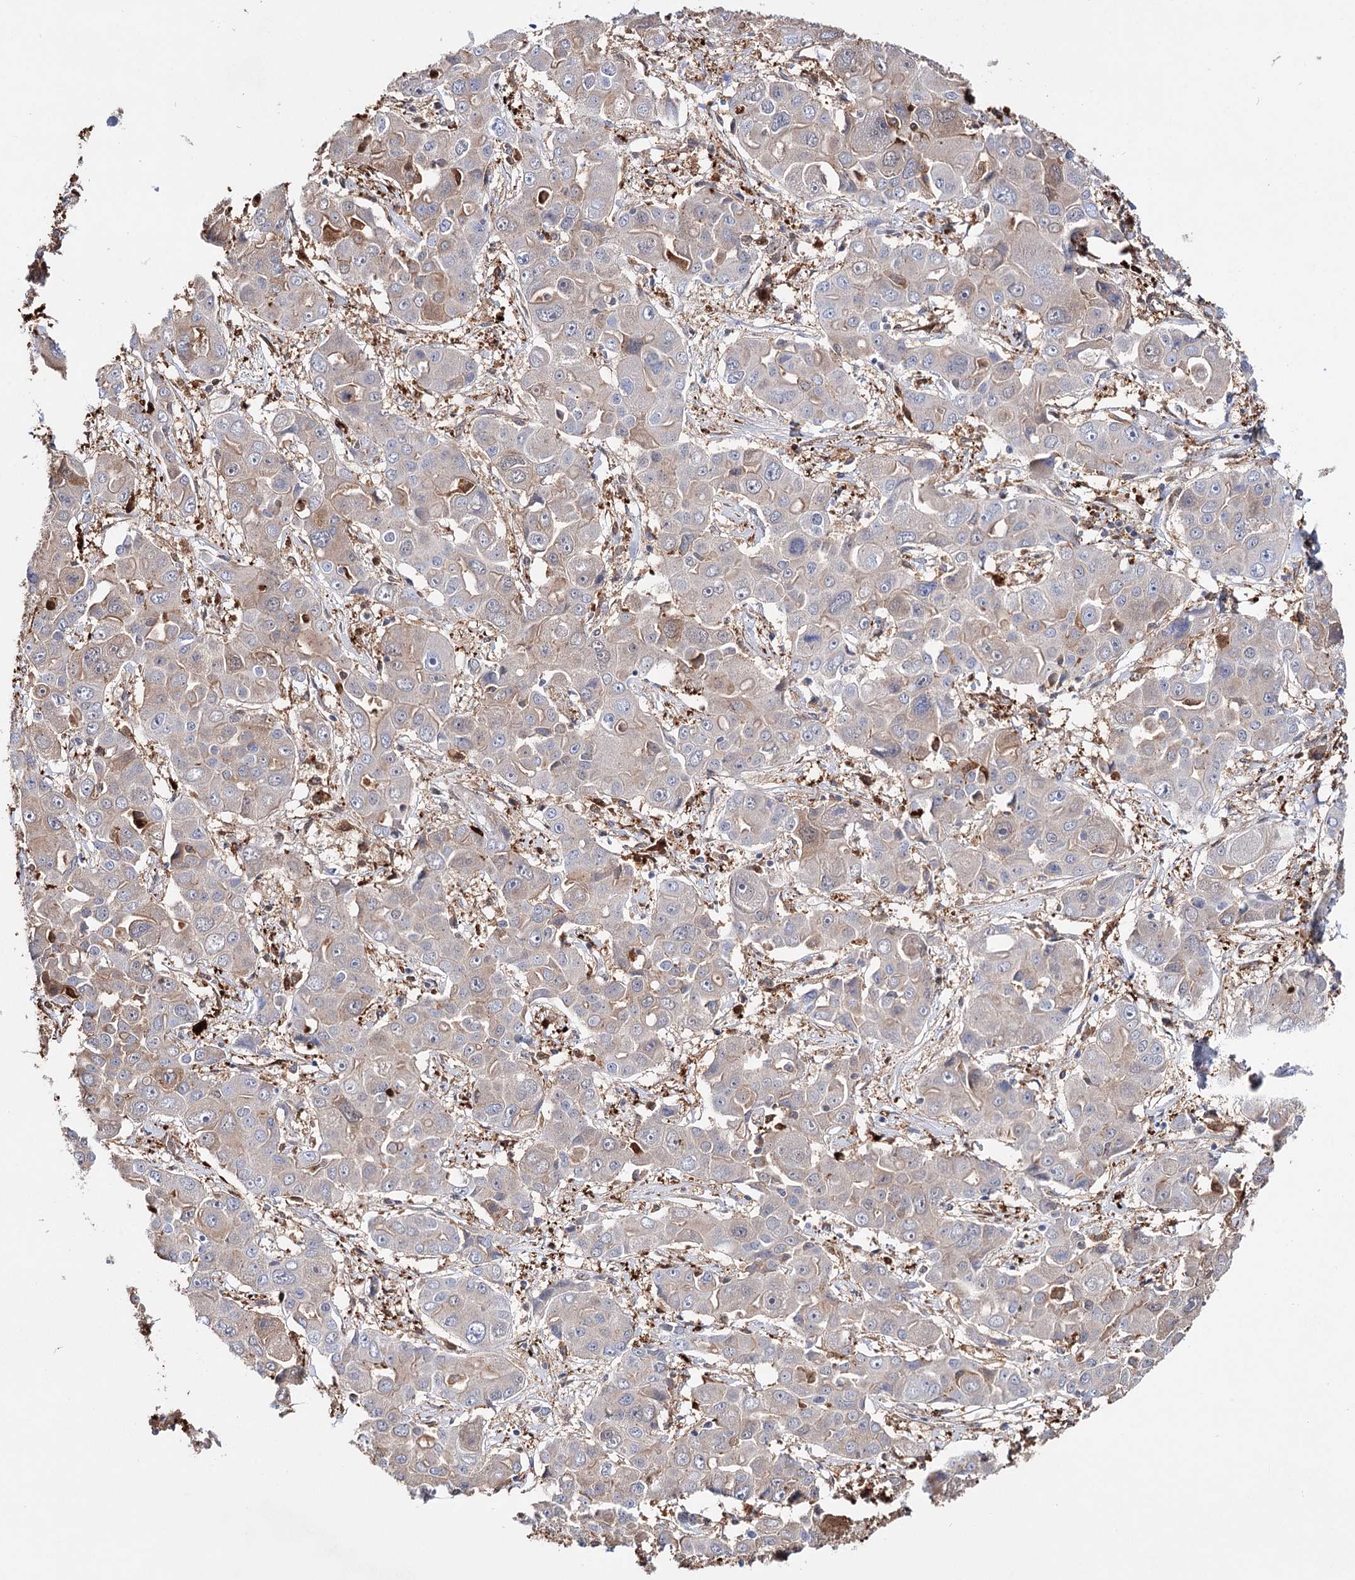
{"staining": {"intensity": "moderate", "quantity": "<25%", "location": "cytoplasmic/membranous,nuclear"}, "tissue": "liver cancer", "cell_type": "Tumor cells", "image_type": "cancer", "snomed": [{"axis": "morphology", "description": "Cholangiocarcinoma"}, {"axis": "topography", "description": "Liver"}], "caption": "Liver cancer tissue shows moderate cytoplasmic/membranous and nuclear positivity in about <25% of tumor cells", "gene": "CFAP46", "patient": {"sex": "male", "age": 67}}